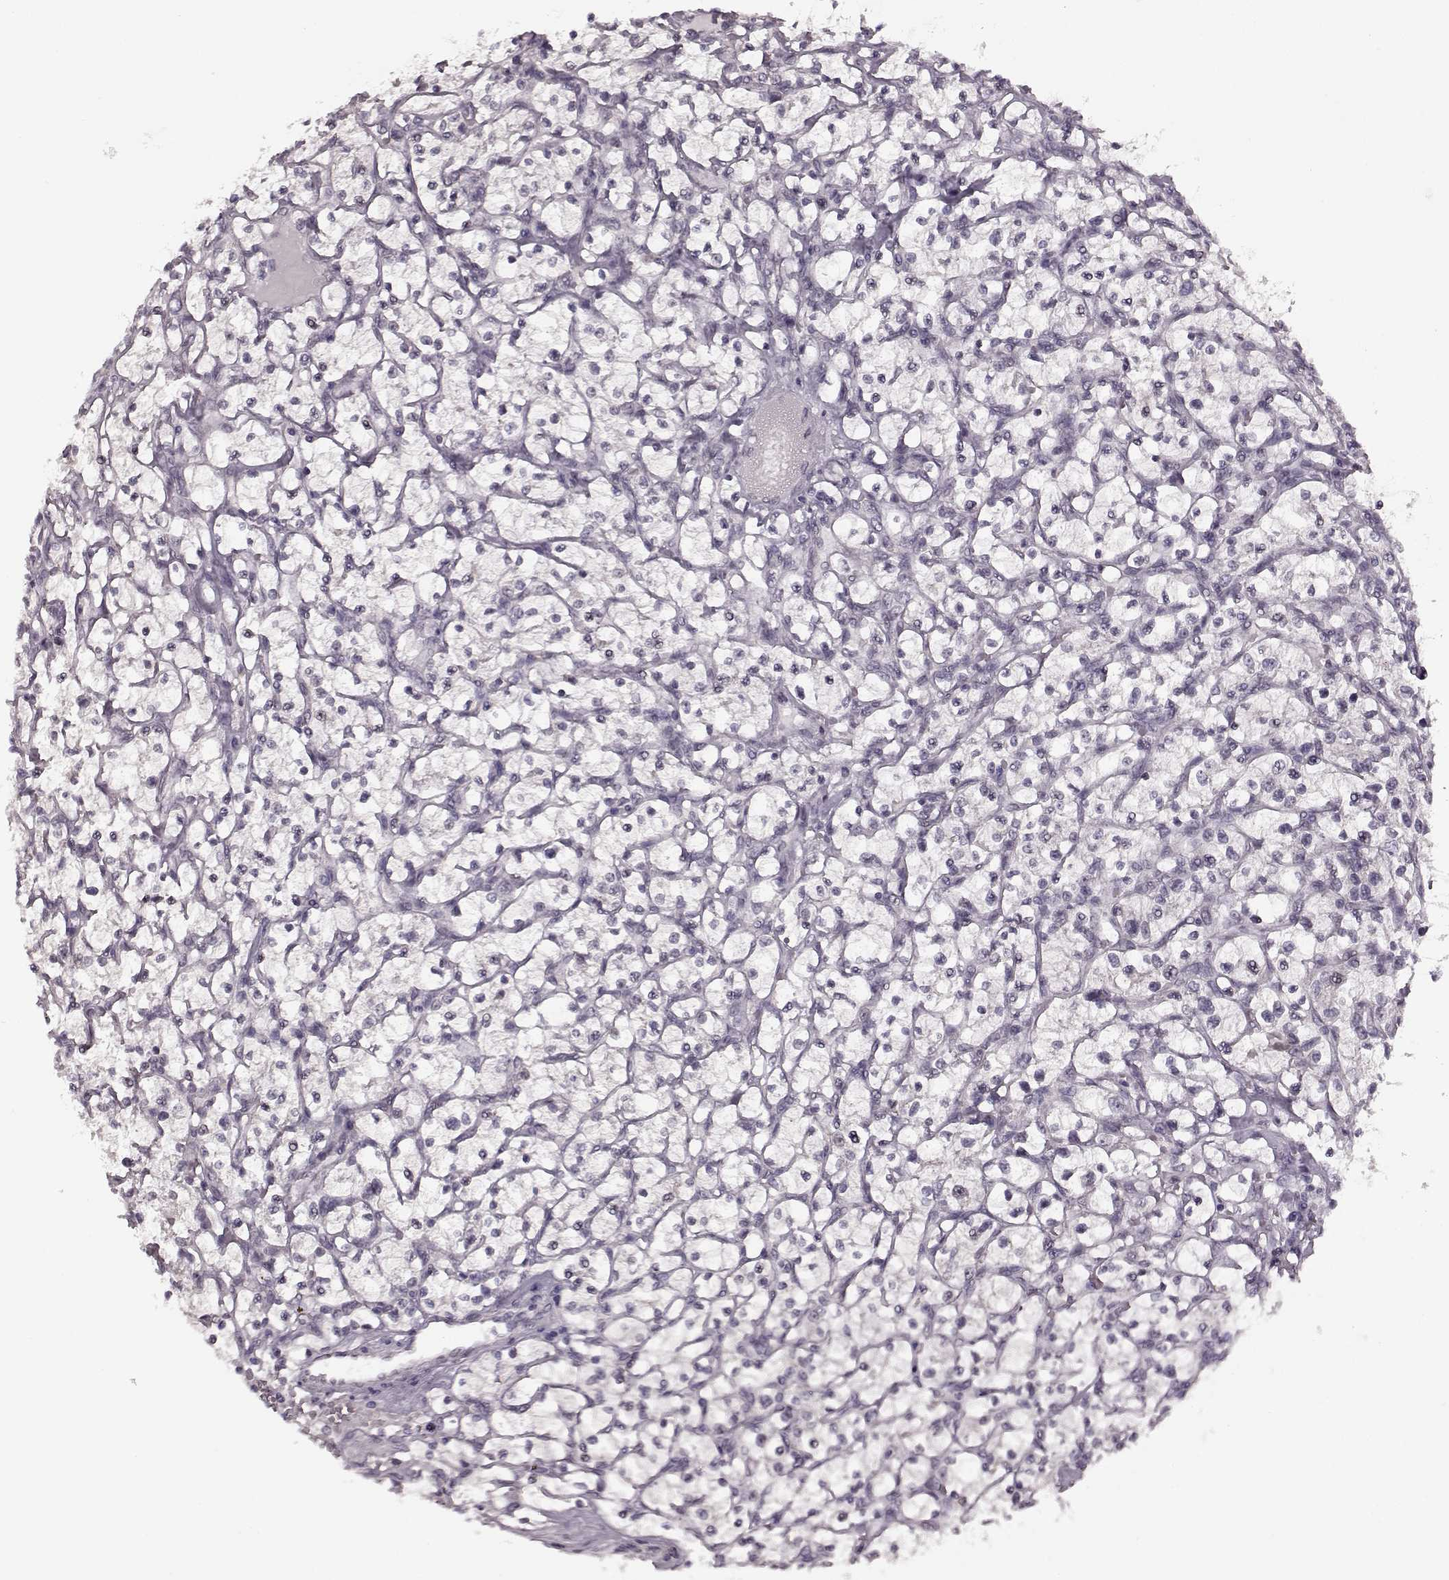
{"staining": {"intensity": "negative", "quantity": "none", "location": "none"}, "tissue": "renal cancer", "cell_type": "Tumor cells", "image_type": "cancer", "snomed": [{"axis": "morphology", "description": "Adenocarcinoma, NOS"}, {"axis": "topography", "description": "Kidney"}], "caption": "Micrograph shows no significant protein expression in tumor cells of renal cancer.", "gene": "STX1B", "patient": {"sex": "female", "age": 64}}